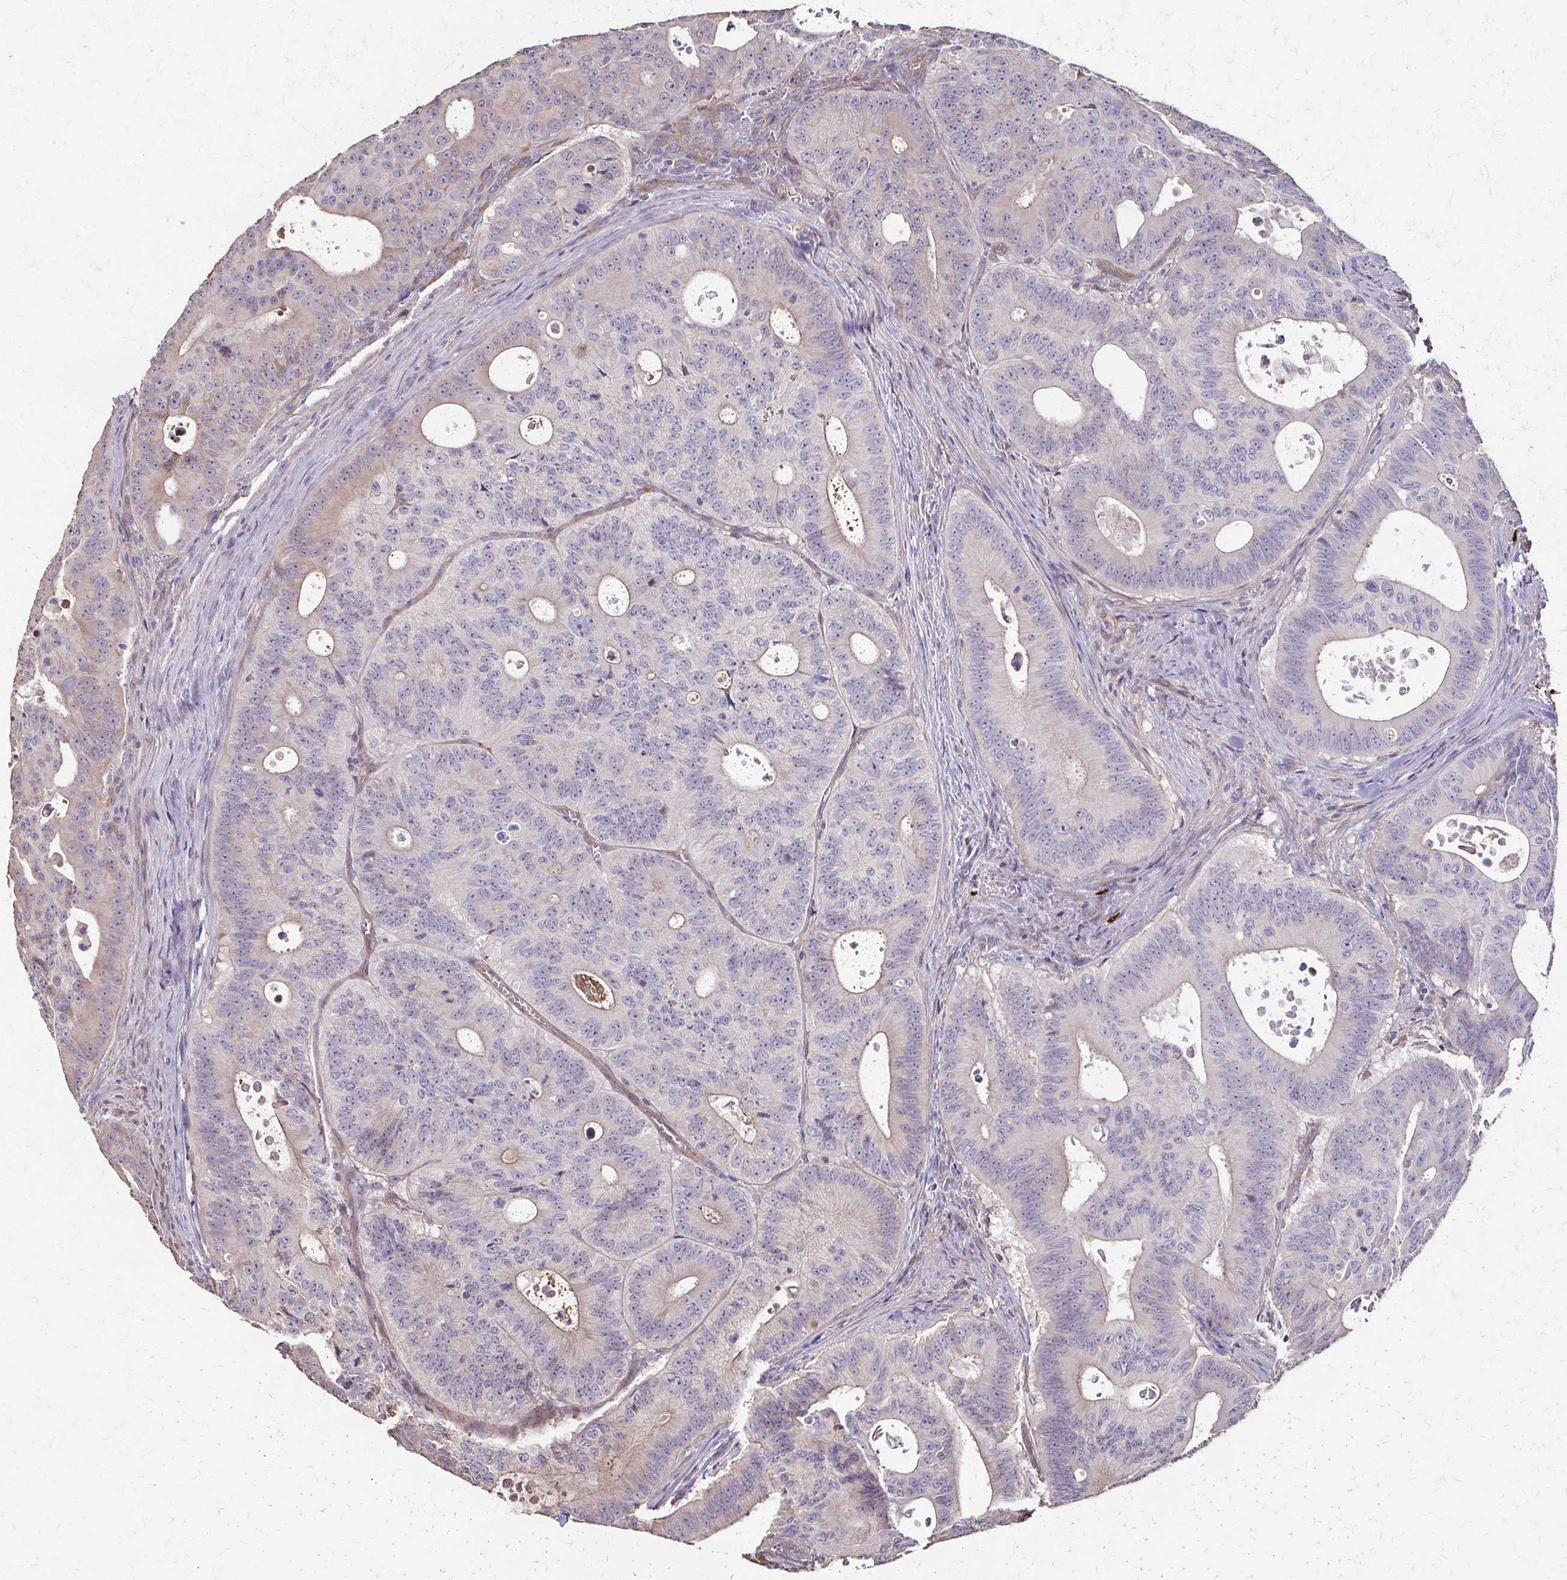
{"staining": {"intensity": "negative", "quantity": "none", "location": "none"}, "tissue": "colorectal cancer", "cell_type": "Tumor cells", "image_type": "cancer", "snomed": [{"axis": "morphology", "description": "Adenocarcinoma, NOS"}, {"axis": "topography", "description": "Colon"}], "caption": "A photomicrograph of colorectal cancer (adenocarcinoma) stained for a protein shows no brown staining in tumor cells.", "gene": "IL18BP", "patient": {"sex": "male", "age": 62}}